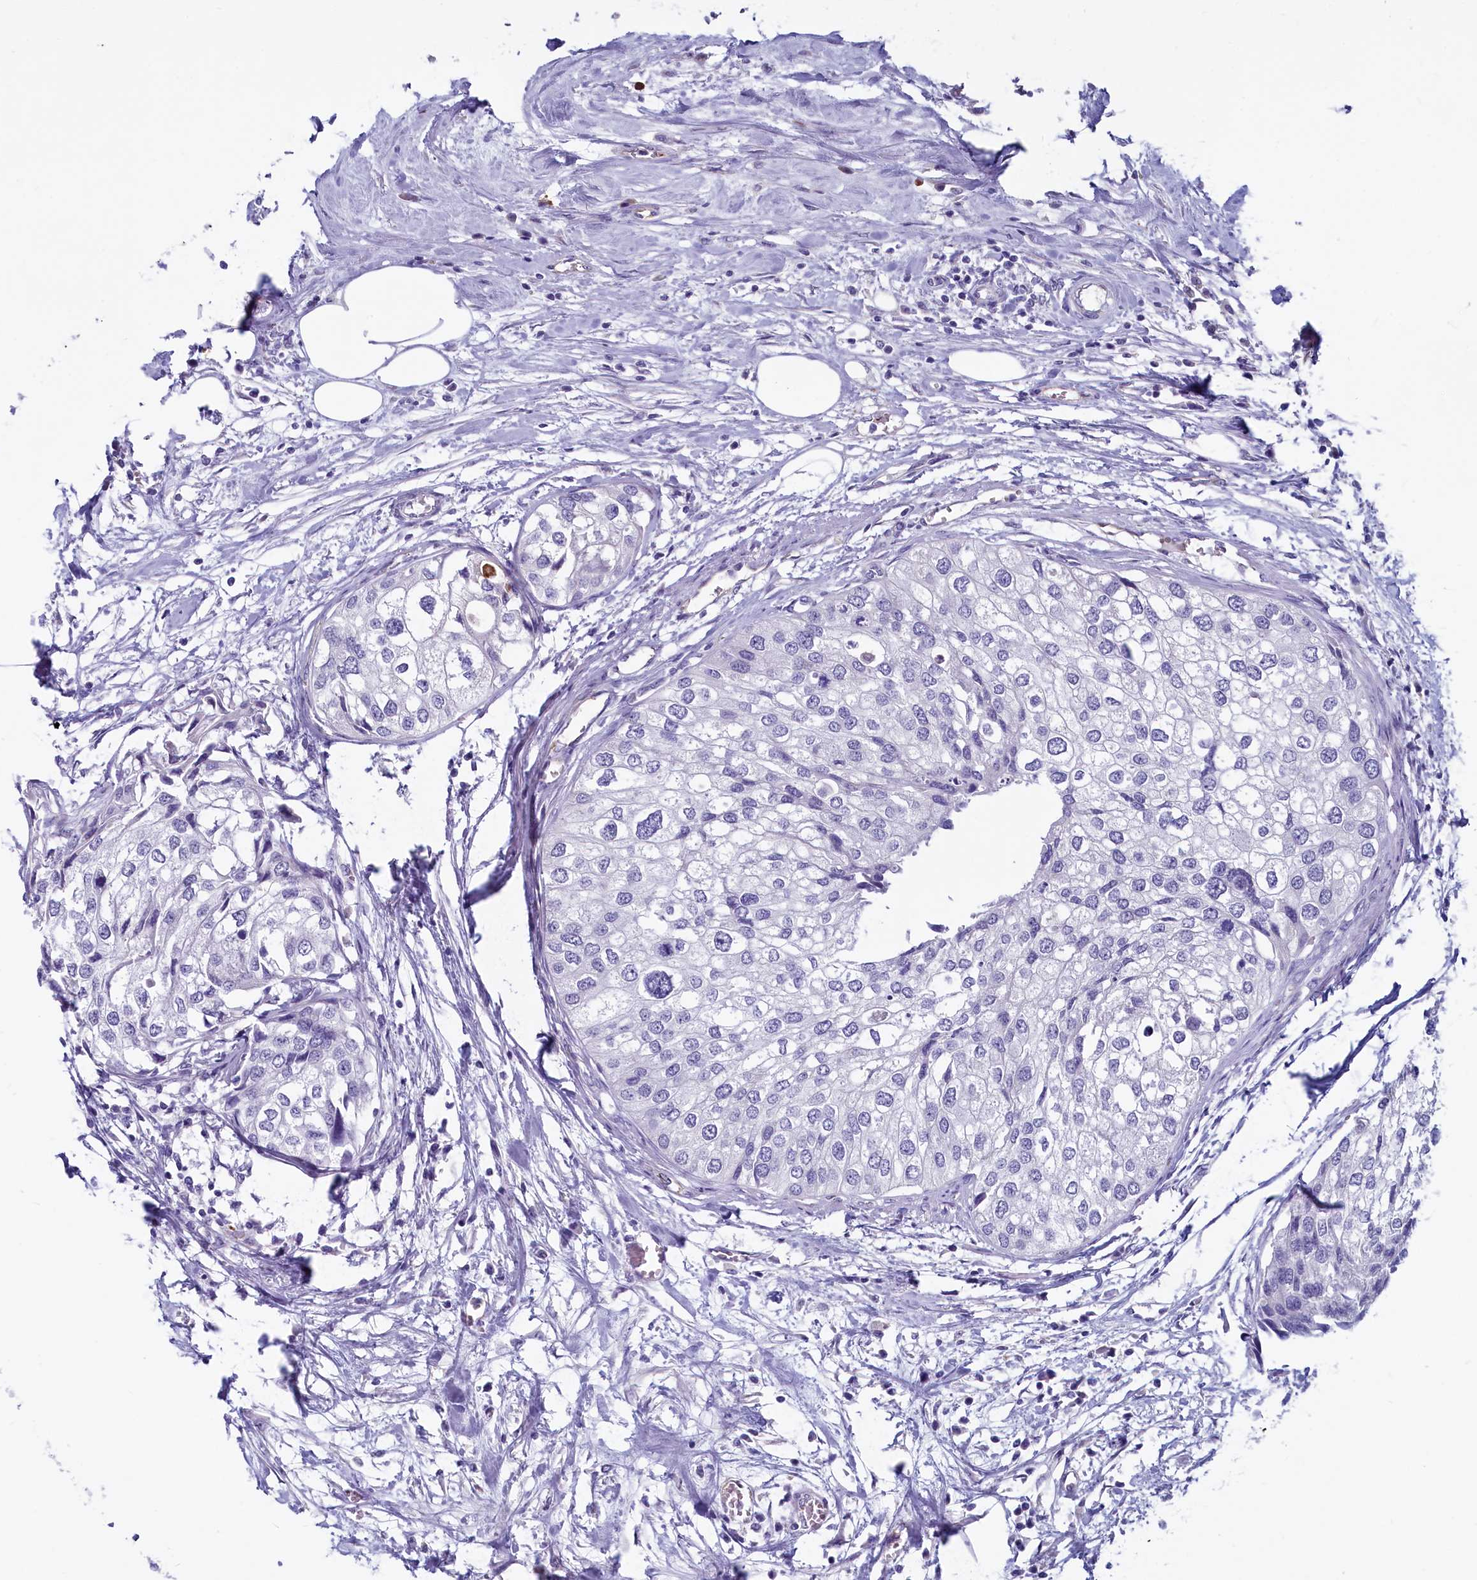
{"staining": {"intensity": "negative", "quantity": "none", "location": "none"}, "tissue": "urothelial cancer", "cell_type": "Tumor cells", "image_type": "cancer", "snomed": [{"axis": "morphology", "description": "Urothelial carcinoma, High grade"}, {"axis": "topography", "description": "Urinary bladder"}], "caption": "Immunohistochemistry of urothelial carcinoma (high-grade) reveals no staining in tumor cells.", "gene": "INSC", "patient": {"sex": "male", "age": 64}}